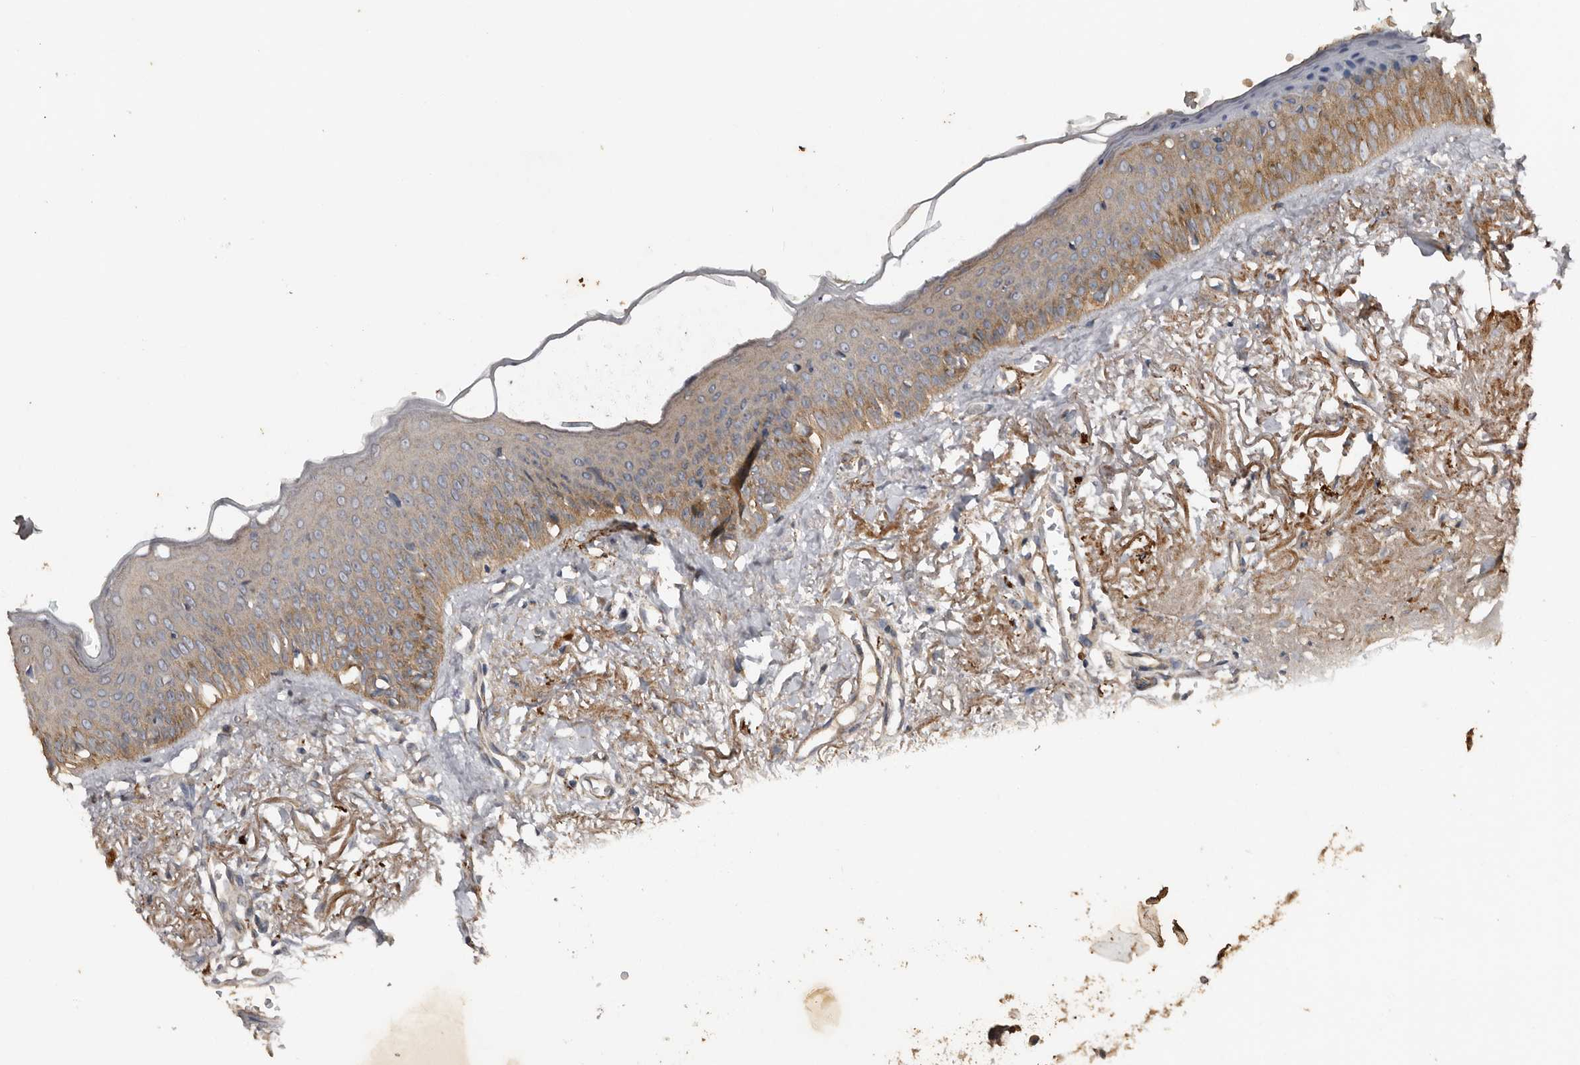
{"staining": {"intensity": "moderate", "quantity": "25%-75%", "location": "cytoplasmic/membranous"}, "tissue": "oral mucosa", "cell_type": "Squamous epithelial cells", "image_type": "normal", "snomed": [{"axis": "morphology", "description": "Normal tissue, NOS"}, {"axis": "topography", "description": "Oral tissue"}], "caption": "A micrograph of oral mucosa stained for a protein reveals moderate cytoplasmic/membranous brown staining in squamous epithelial cells. (IHC, brightfield microscopy, high magnification).", "gene": "HYAL4", "patient": {"sex": "female", "age": 70}}